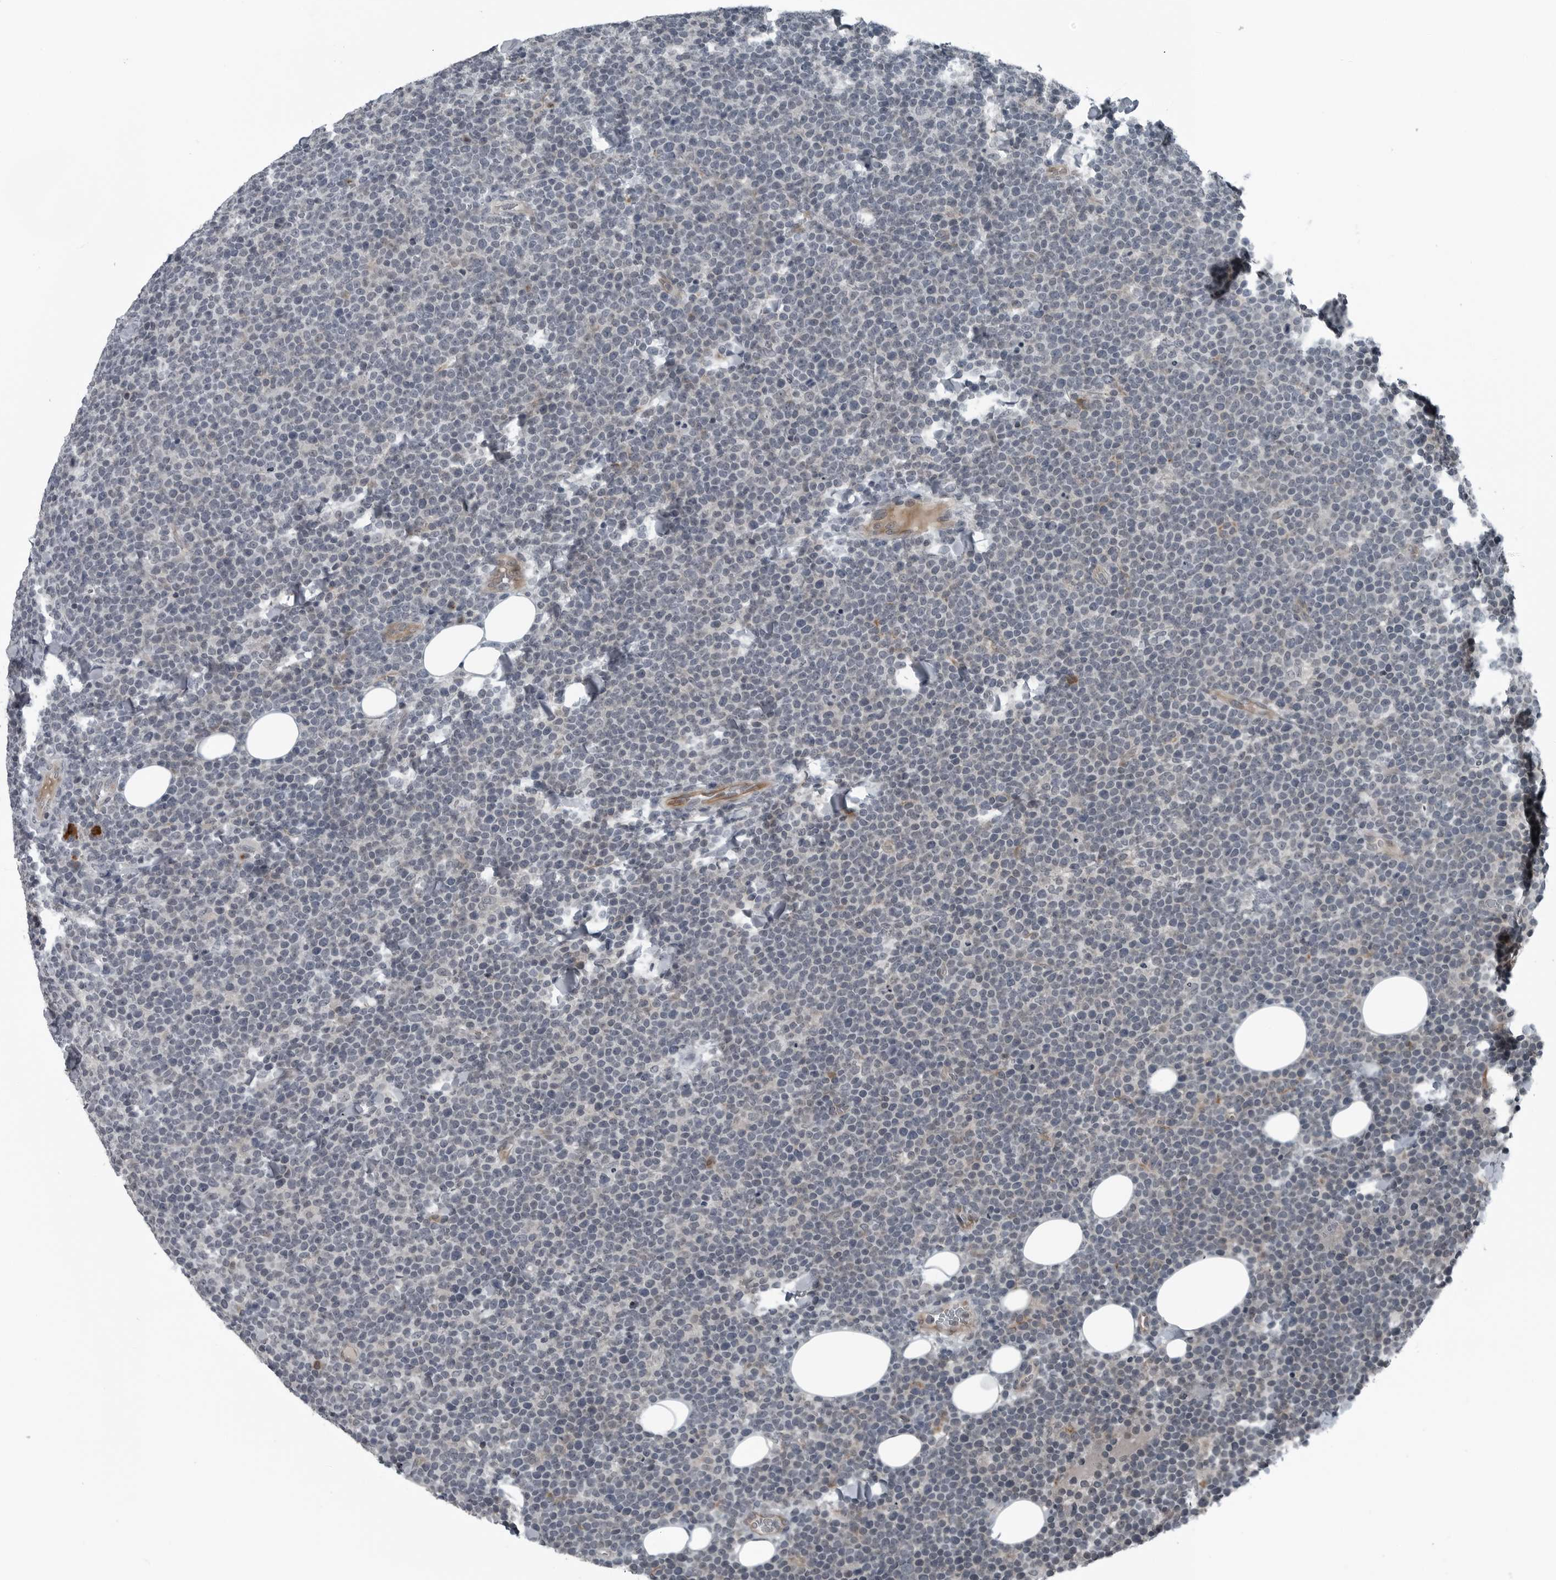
{"staining": {"intensity": "negative", "quantity": "none", "location": "none"}, "tissue": "lymphoma", "cell_type": "Tumor cells", "image_type": "cancer", "snomed": [{"axis": "morphology", "description": "Malignant lymphoma, non-Hodgkin's type, High grade"}, {"axis": "topography", "description": "Lymph node"}], "caption": "The photomicrograph displays no staining of tumor cells in lymphoma.", "gene": "GAK", "patient": {"sex": "male", "age": 61}}